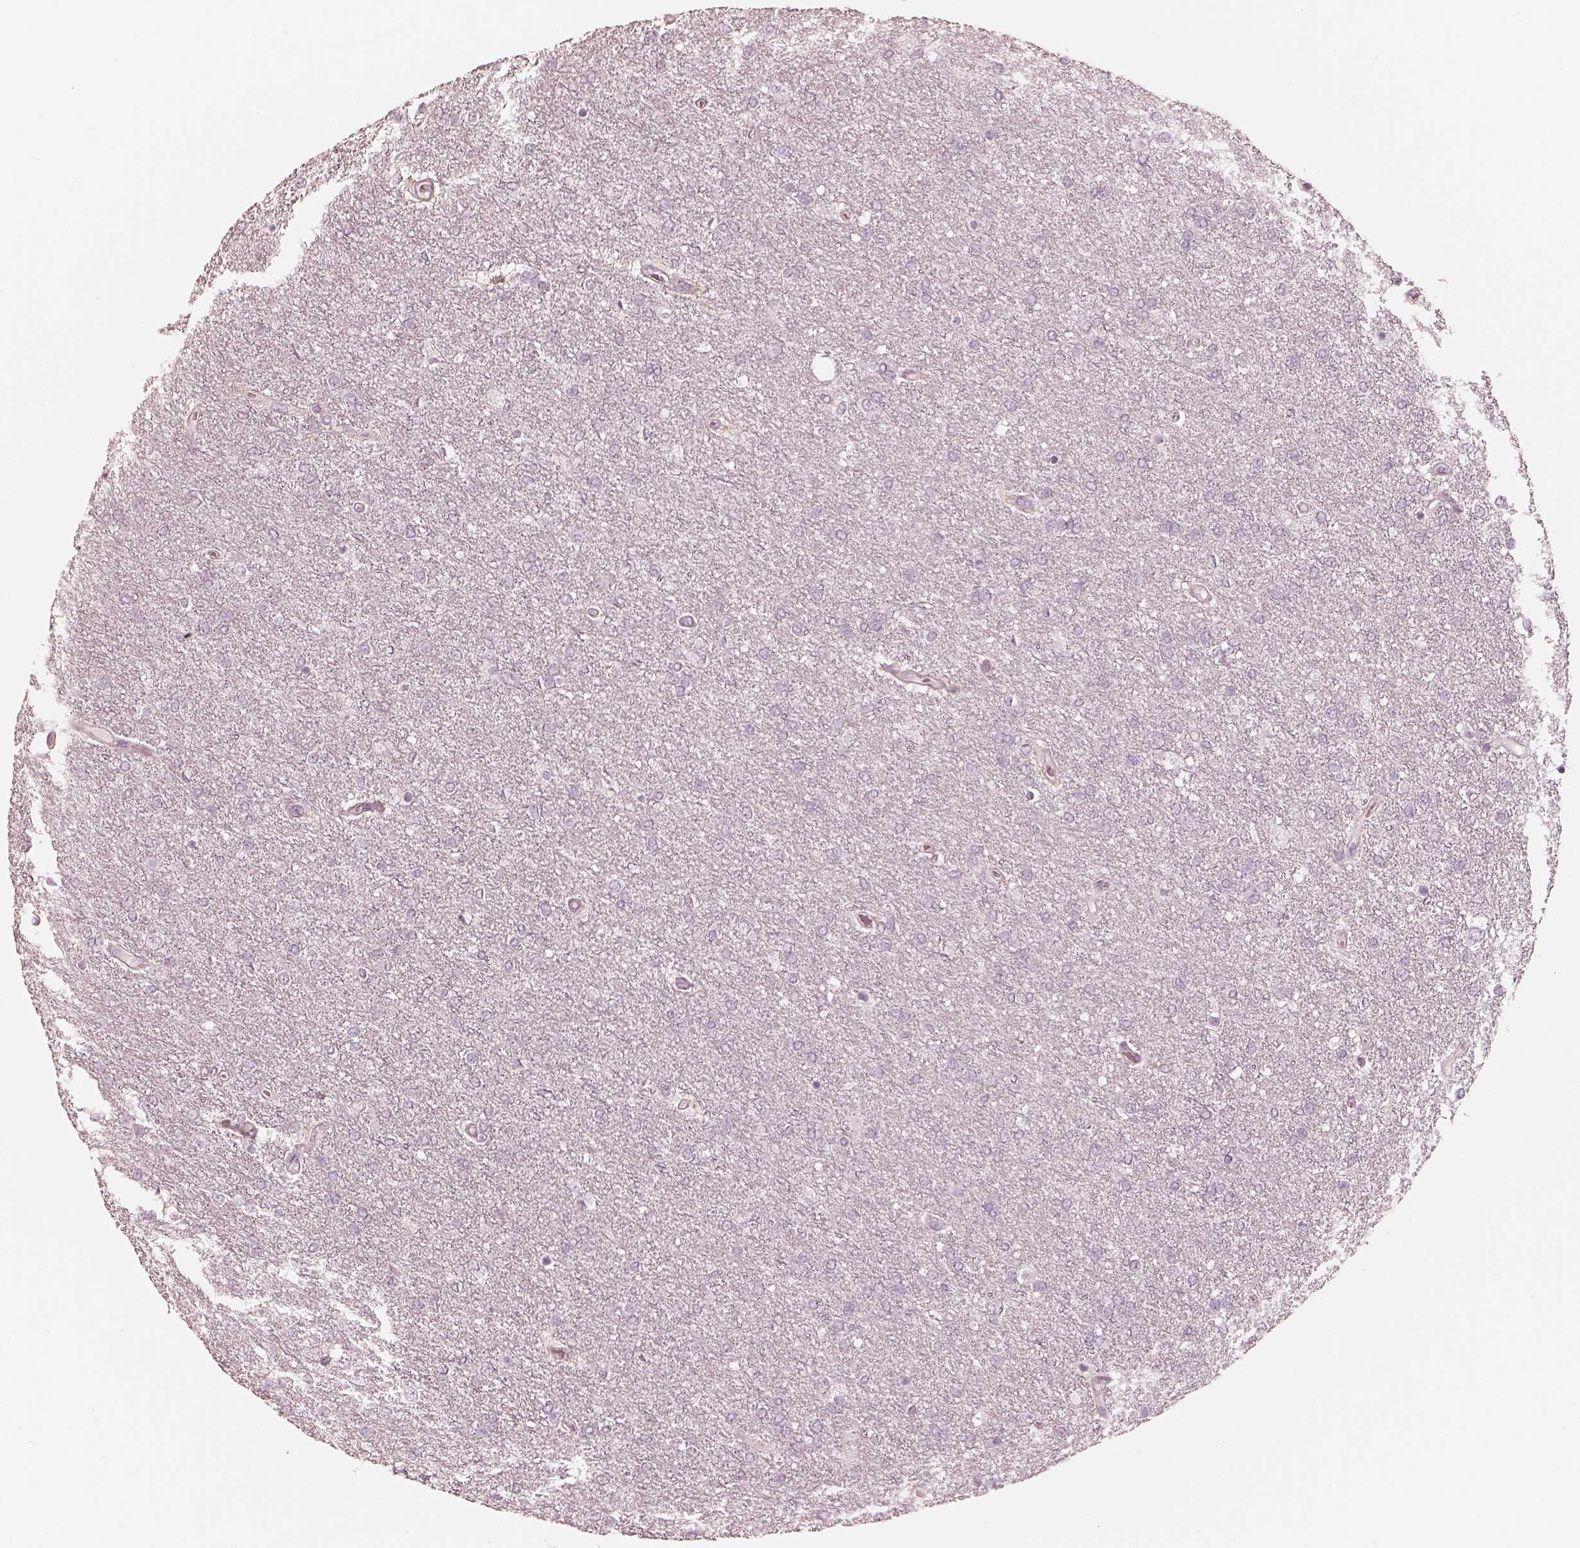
{"staining": {"intensity": "negative", "quantity": "none", "location": "none"}, "tissue": "glioma", "cell_type": "Tumor cells", "image_type": "cancer", "snomed": [{"axis": "morphology", "description": "Glioma, malignant, High grade"}, {"axis": "topography", "description": "Brain"}], "caption": "A photomicrograph of glioma stained for a protein displays no brown staining in tumor cells.", "gene": "CALR3", "patient": {"sex": "female", "age": 61}}